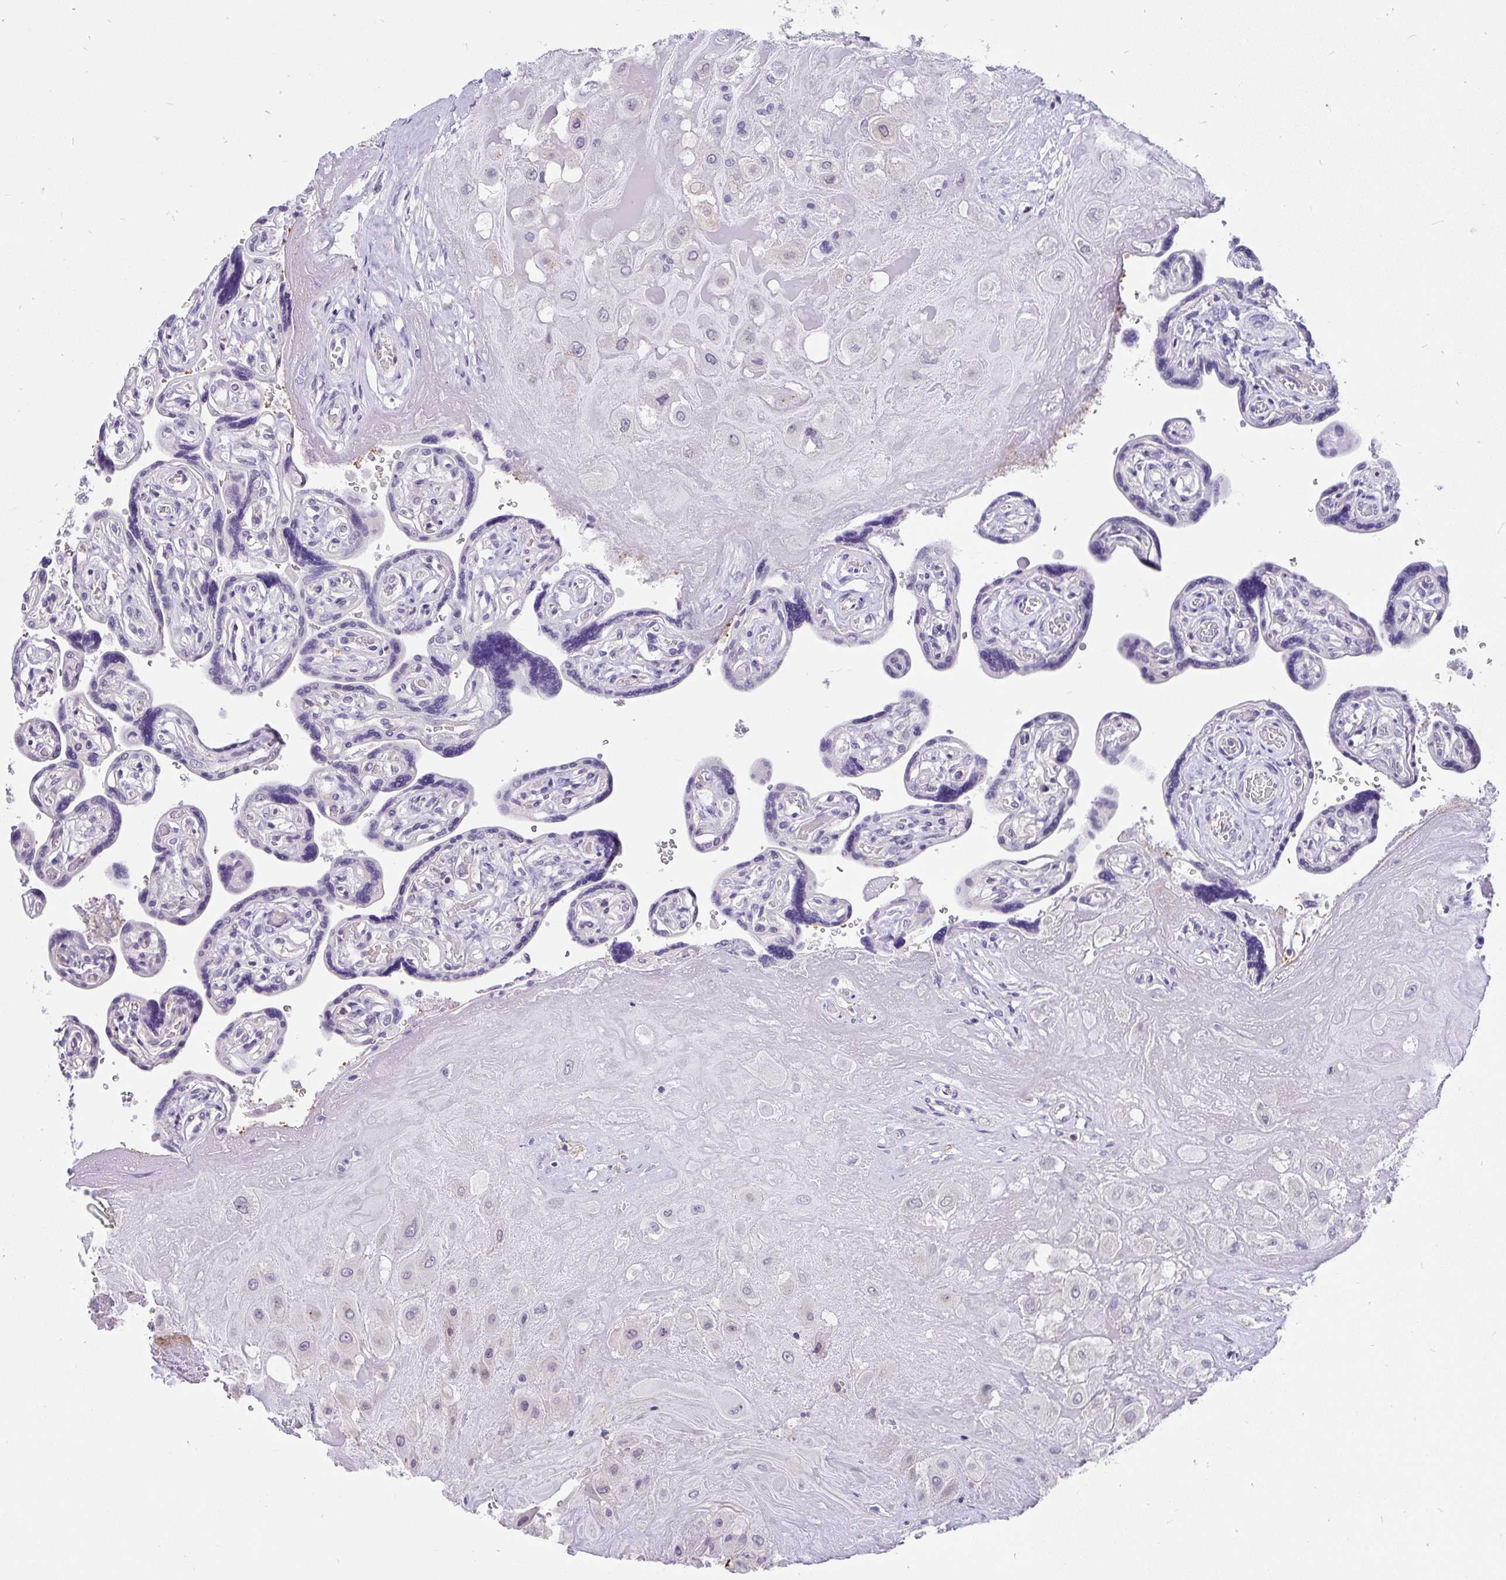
{"staining": {"intensity": "negative", "quantity": "none", "location": "none"}, "tissue": "placenta", "cell_type": "Decidual cells", "image_type": "normal", "snomed": [{"axis": "morphology", "description": "Normal tissue, NOS"}, {"axis": "topography", "description": "Placenta"}], "caption": "High magnification brightfield microscopy of unremarkable placenta stained with DAB (3,3'-diaminobenzidine) (brown) and counterstained with hematoxylin (blue): decidual cells show no significant staining. (Immunohistochemistry (ihc), brightfield microscopy, high magnification).", "gene": "INTS5", "patient": {"sex": "female", "age": 32}}